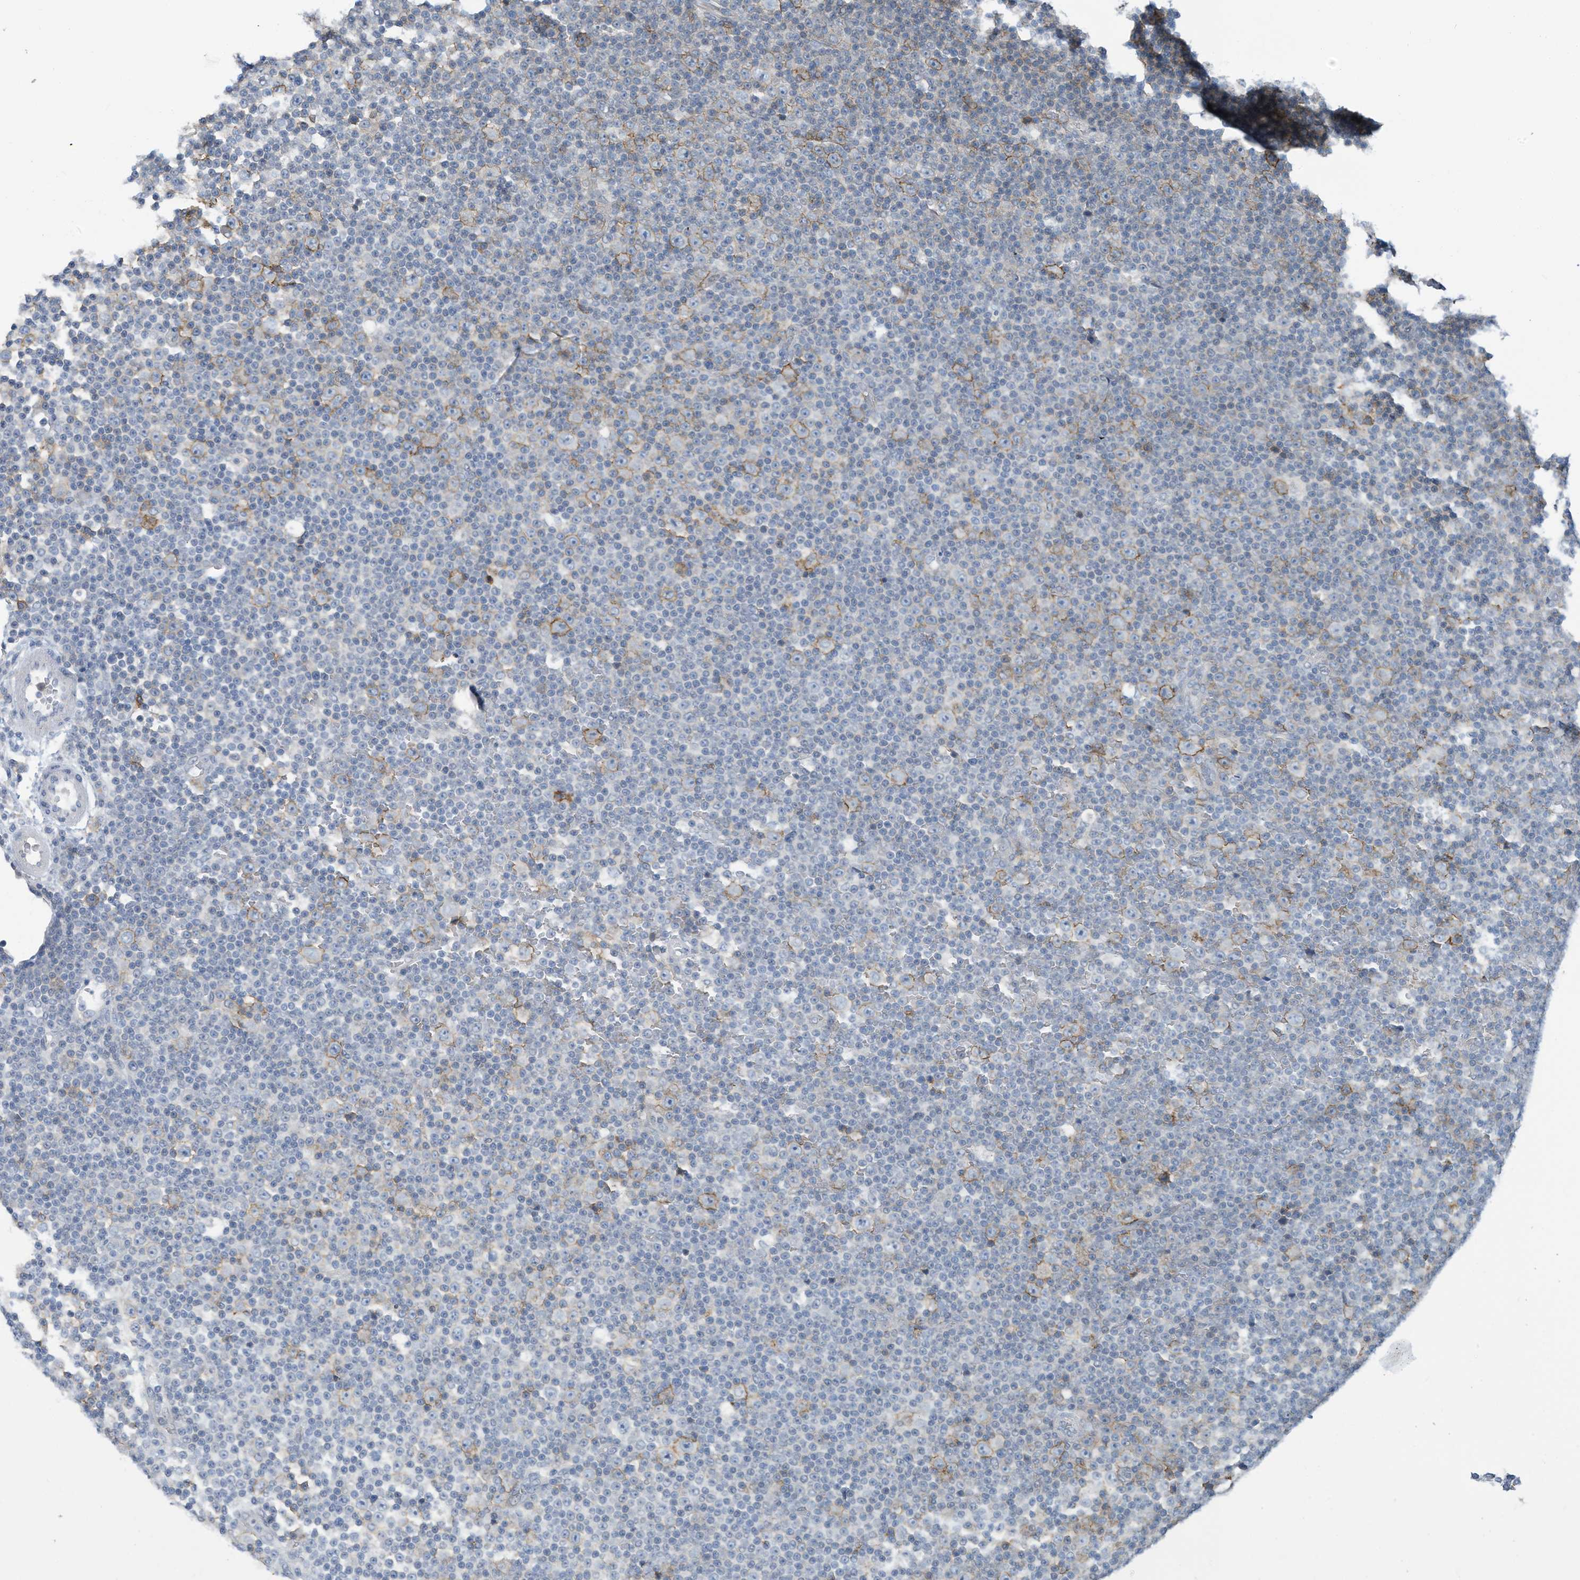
{"staining": {"intensity": "negative", "quantity": "none", "location": "none"}, "tissue": "lymphoma", "cell_type": "Tumor cells", "image_type": "cancer", "snomed": [{"axis": "morphology", "description": "Malignant lymphoma, non-Hodgkin's type, Low grade"}, {"axis": "topography", "description": "Lymph node"}], "caption": "Tumor cells are negative for protein expression in human malignant lymphoma, non-Hodgkin's type (low-grade).", "gene": "SLC1A5", "patient": {"sex": "female", "age": 67}}